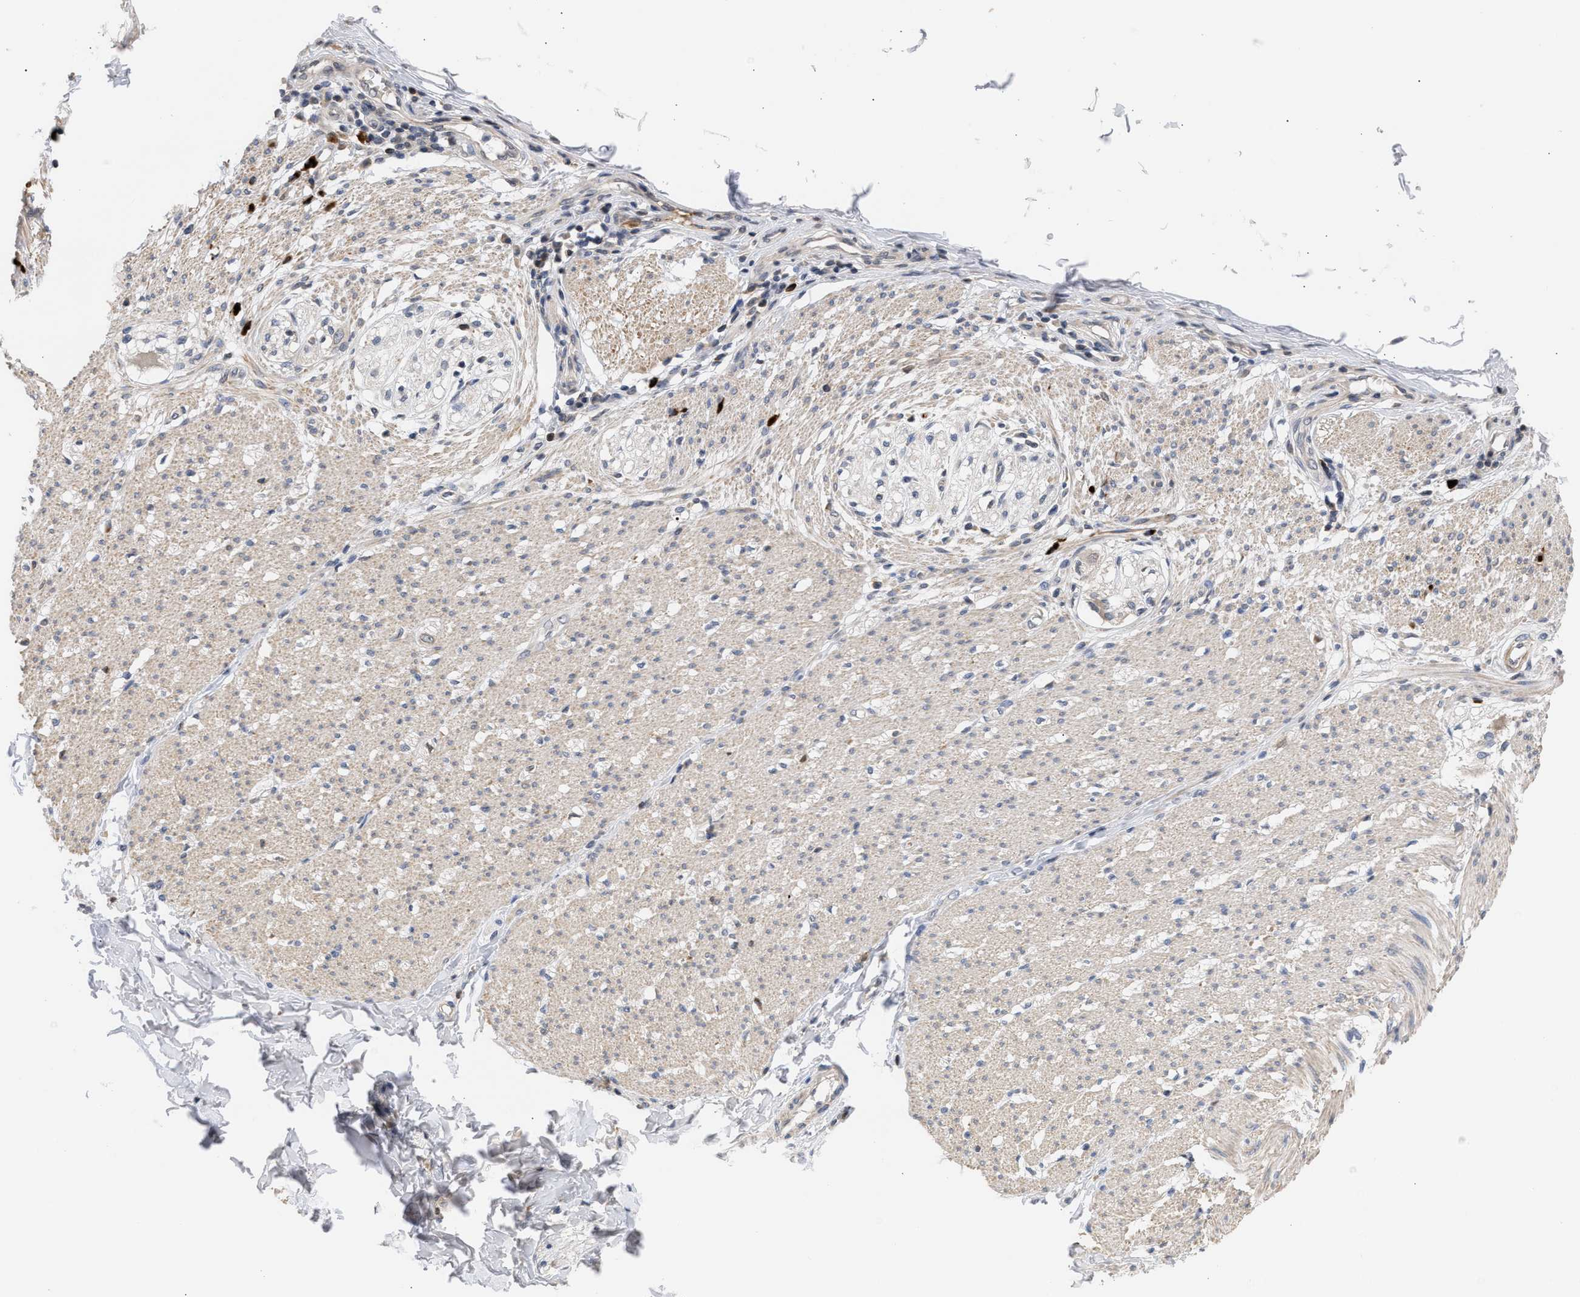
{"staining": {"intensity": "weak", "quantity": "25%-75%", "location": "cytoplasmic/membranous"}, "tissue": "smooth muscle", "cell_type": "Smooth muscle cells", "image_type": "normal", "snomed": [{"axis": "morphology", "description": "Normal tissue, NOS"}, {"axis": "morphology", "description": "Adenocarcinoma, NOS"}, {"axis": "topography", "description": "Colon"}, {"axis": "topography", "description": "Peripheral nerve tissue"}], "caption": "A high-resolution photomicrograph shows immunohistochemistry staining of normal smooth muscle, which reveals weak cytoplasmic/membranous staining in approximately 25%-75% of smooth muscle cells.", "gene": "NUP62", "patient": {"sex": "male", "age": 14}}